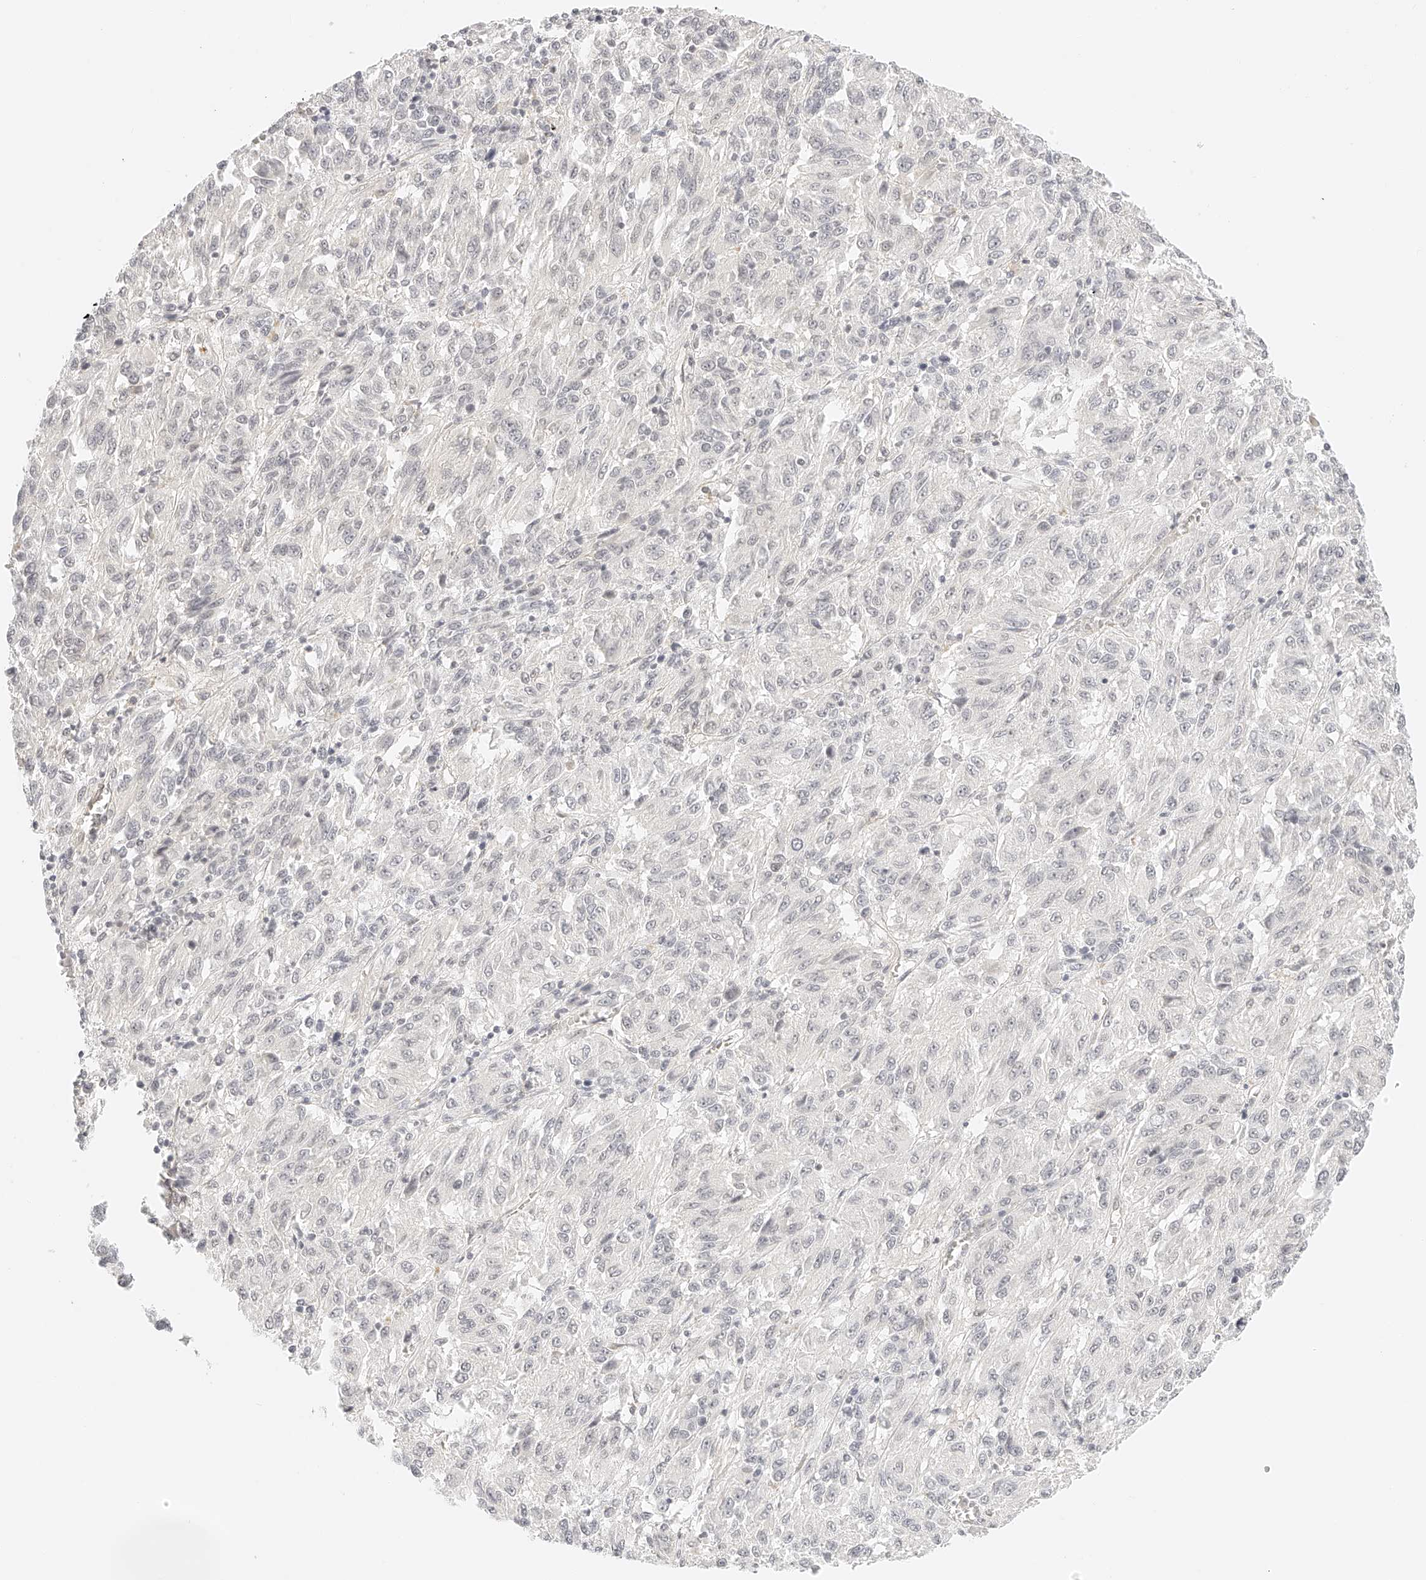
{"staining": {"intensity": "negative", "quantity": "none", "location": "none"}, "tissue": "melanoma", "cell_type": "Tumor cells", "image_type": "cancer", "snomed": [{"axis": "morphology", "description": "Malignant melanoma, Metastatic site"}, {"axis": "topography", "description": "Lung"}], "caption": "An immunohistochemistry micrograph of malignant melanoma (metastatic site) is shown. There is no staining in tumor cells of malignant melanoma (metastatic site).", "gene": "ZFP69", "patient": {"sex": "male", "age": 64}}